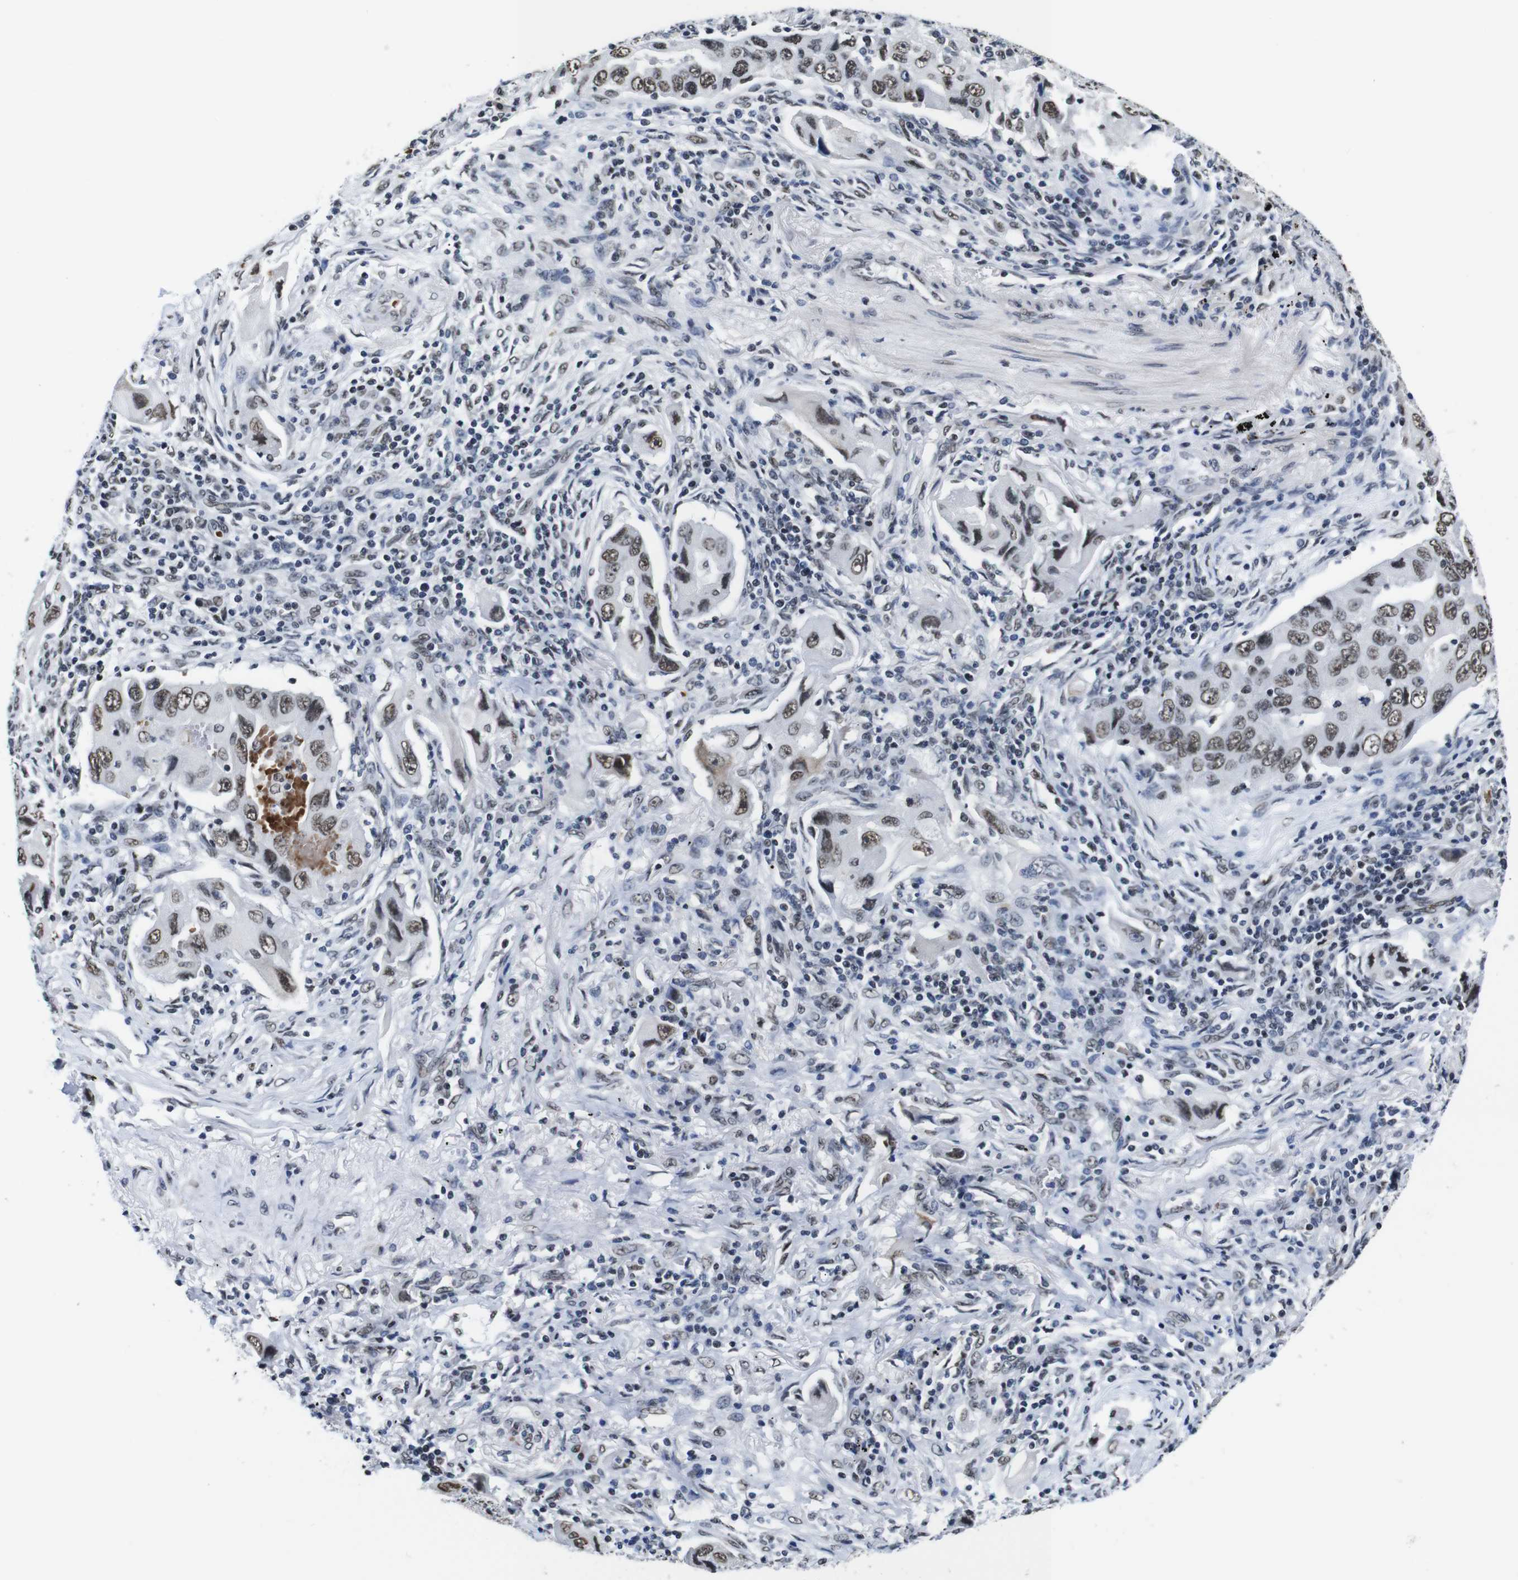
{"staining": {"intensity": "moderate", "quantity": ">75%", "location": "nuclear"}, "tissue": "lung cancer", "cell_type": "Tumor cells", "image_type": "cancer", "snomed": [{"axis": "morphology", "description": "Adenocarcinoma, NOS"}, {"axis": "topography", "description": "Lung"}], "caption": "Protein positivity by immunohistochemistry (IHC) displays moderate nuclear positivity in approximately >75% of tumor cells in adenocarcinoma (lung).", "gene": "ILDR2", "patient": {"sex": "female", "age": 65}}